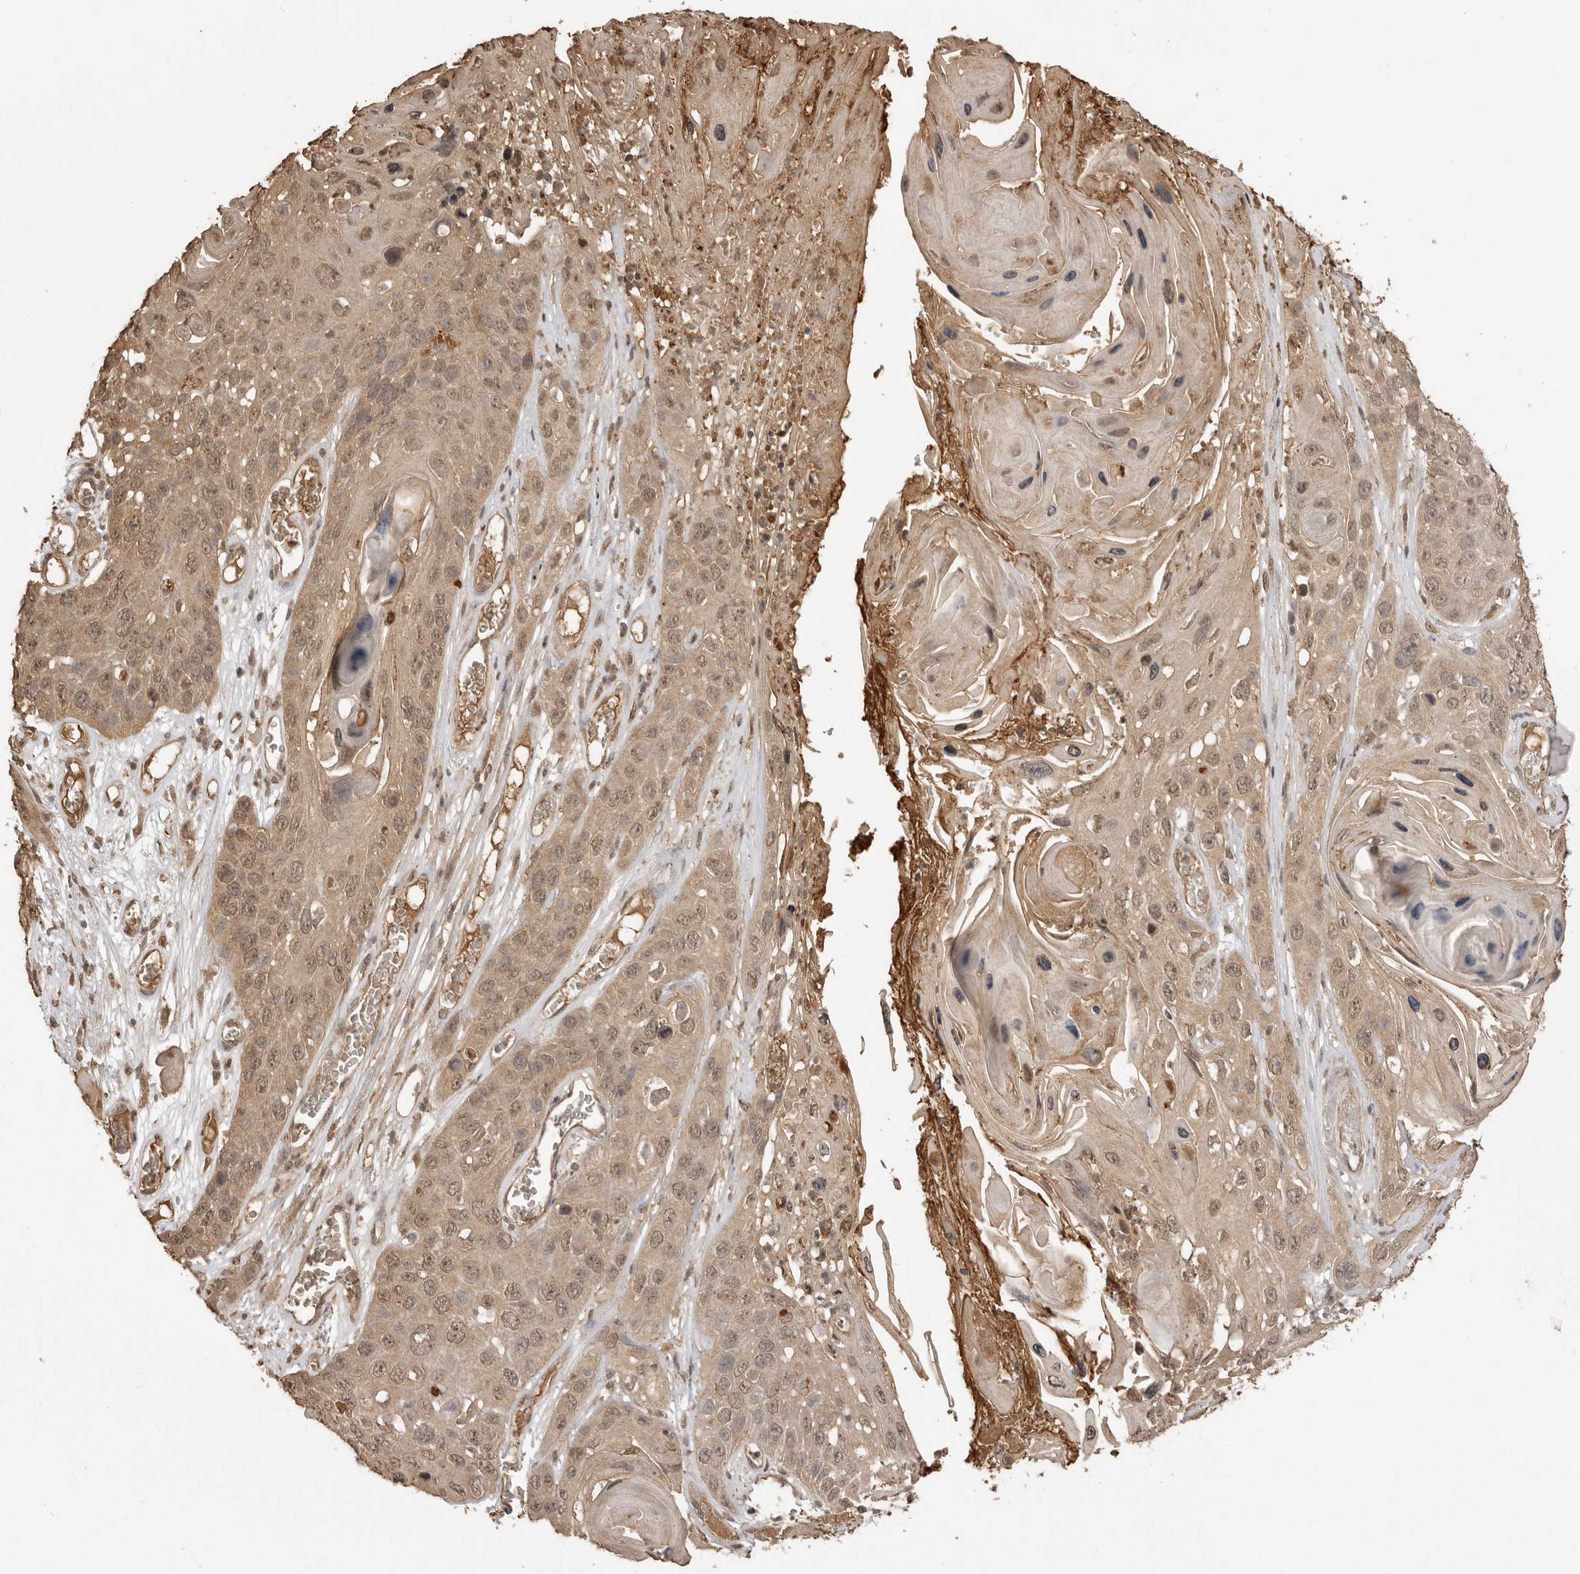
{"staining": {"intensity": "moderate", "quantity": ">75%", "location": "cytoplasmic/membranous,nuclear"}, "tissue": "skin cancer", "cell_type": "Tumor cells", "image_type": "cancer", "snomed": [{"axis": "morphology", "description": "Squamous cell carcinoma, NOS"}, {"axis": "topography", "description": "Skin"}], "caption": "Protein expression analysis of human skin cancer (squamous cell carcinoma) reveals moderate cytoplasmic/membranous and nuclear expression in approximately >75% of tumor cells. (Brightfield microscopy of DAB IHC at high magnification).", "gene": "JAG2", "patient": {"sex": "male", "age": 55}}